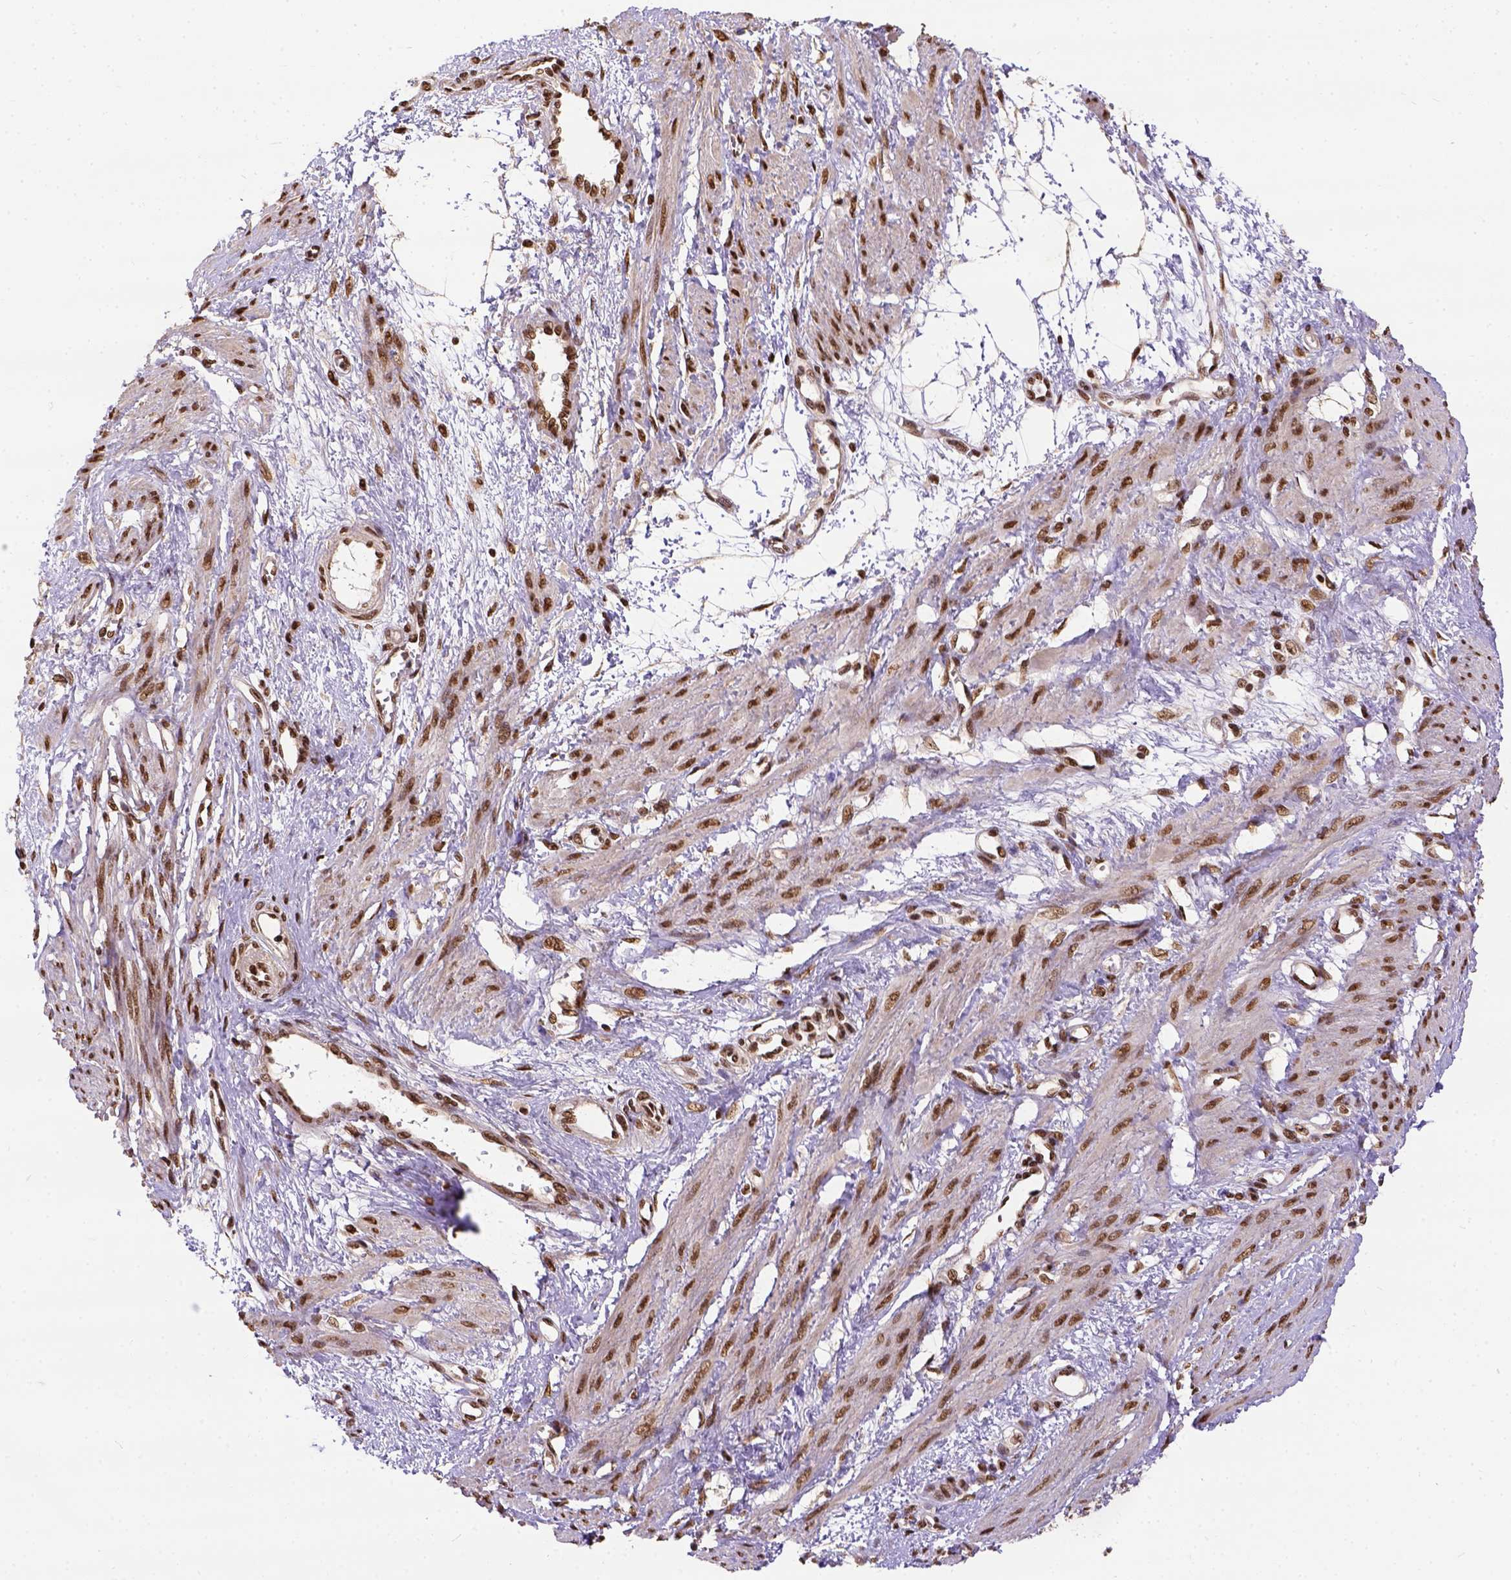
{"staining": {"intensity": "strong", "quantity": ">75%", "location": "nuclear"}, "tissue": "smooth muscle", "cell_type": "Smooth muscle cells", "image_type": "normal", "snomed": [{"axis": "morphology", "description": "Normal tissue, NOS"}, {"axis": "topography", "description": "Smooth muscle"}, {"axis": "topography", "description": "Uterus"}], "caption": "Protein staining by IHC exhibits strong nuclear staining in about >75% of smooth muscle cells in benign smooth muscle. The protein of interest is shown in brown color, while the nuclei are stained blue.", "gene": "NACC1", "patient": {"sex": "female", "age": 39}}